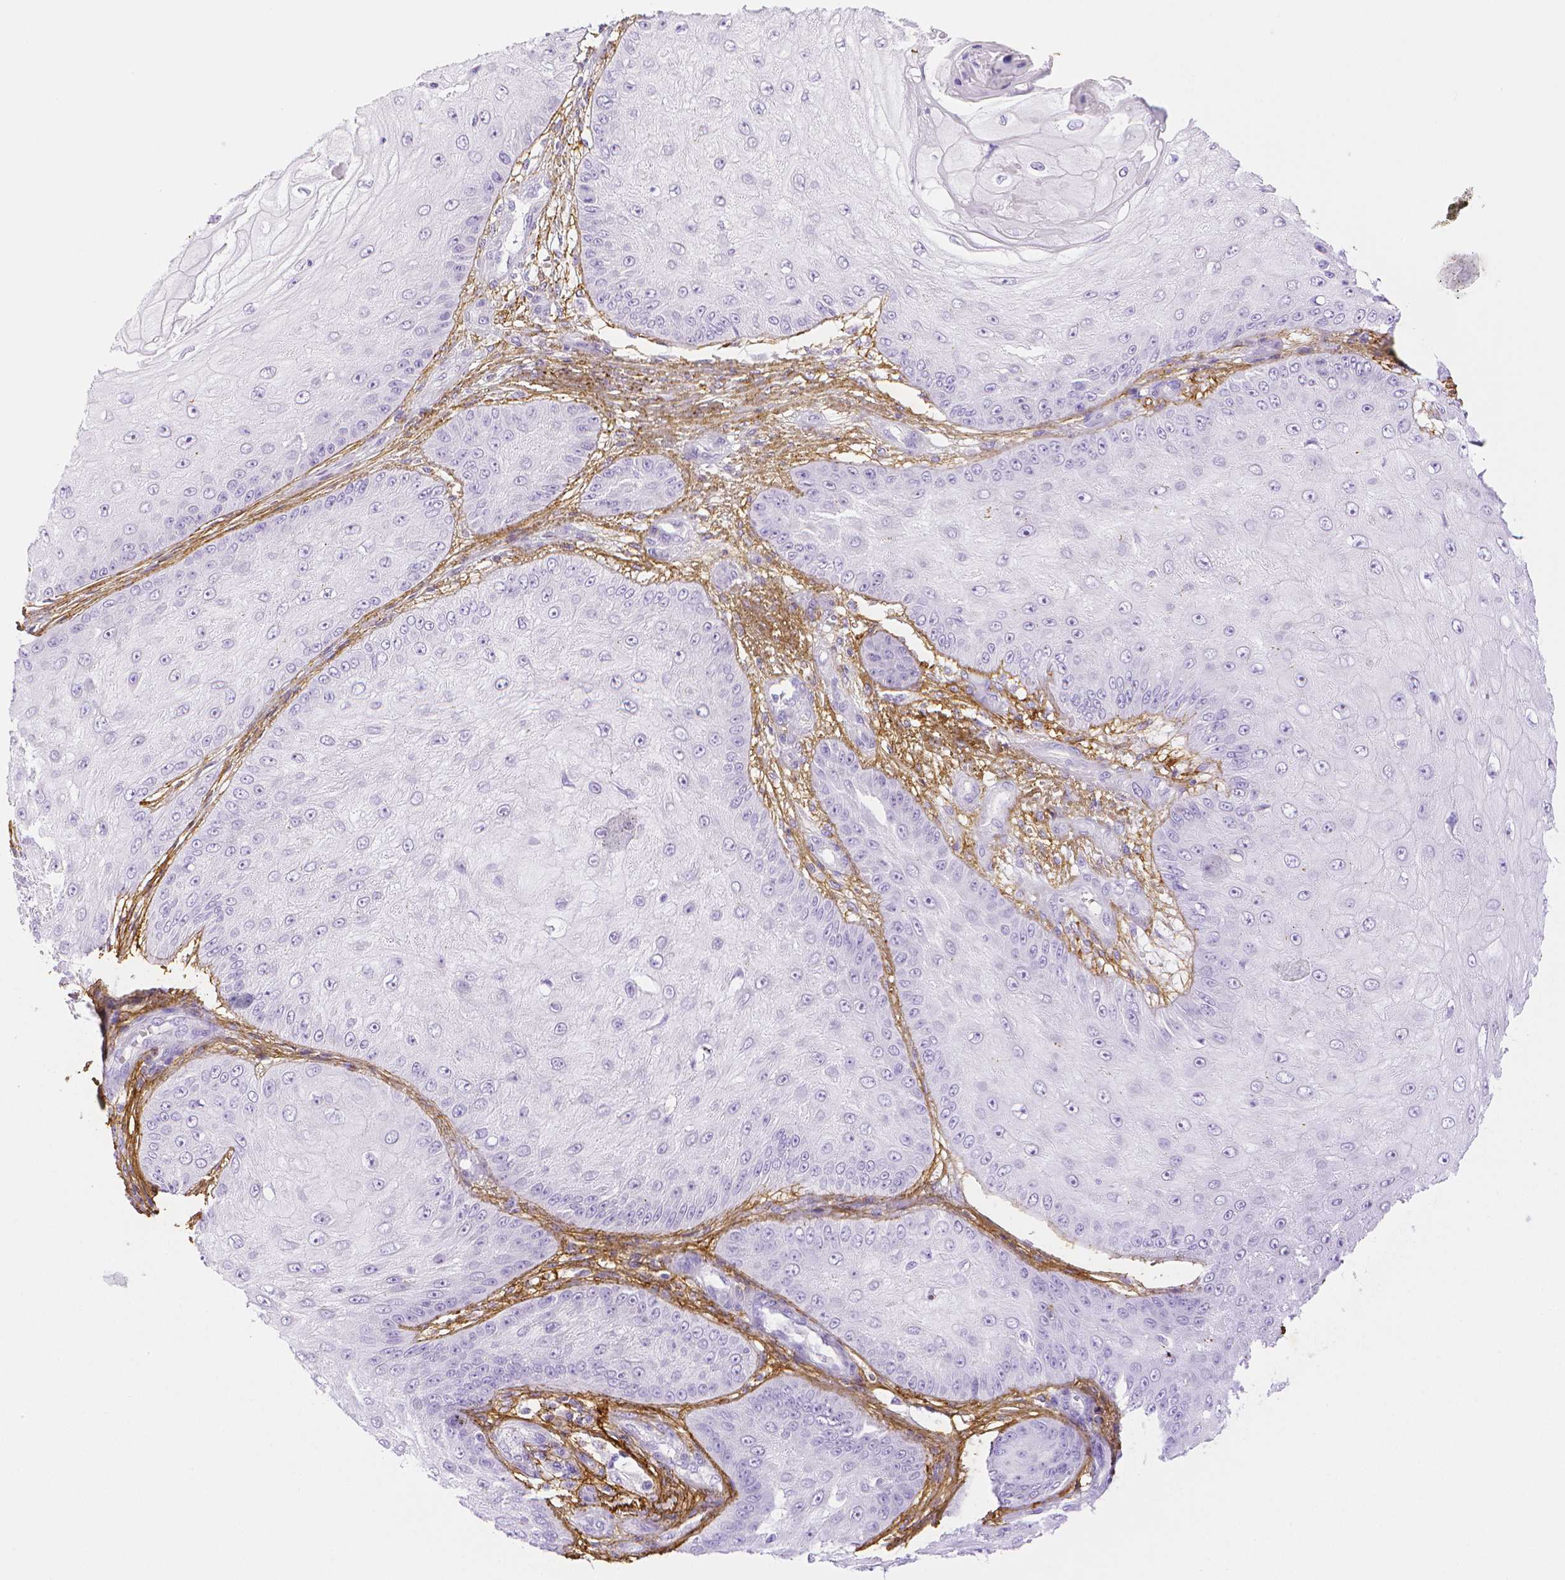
{"staining": {"intensity": "negative", "quantity": "none", "location": "none"}, "tissue": "skin cancer", "cell_type": "Tumor cells", "image_type": "cancer", "snomed": [{"axis": "morphology", "description": "Squamous cell carcinoma, NOS"}, {"axis": "topography", "description": "Skin"}], "caption": "Tumor cells show no significant positivity in skin cancer (squamous cell carcinoma). The staining was performed using DAB (3,3'-diaminobenzidine) to visualize the protein expression in brown, while the nuclei were stained in blue with hematoxylin (Magnification: 20x).", "gene": "FBN1", "patient": {"sex": "male", "age": 70}}